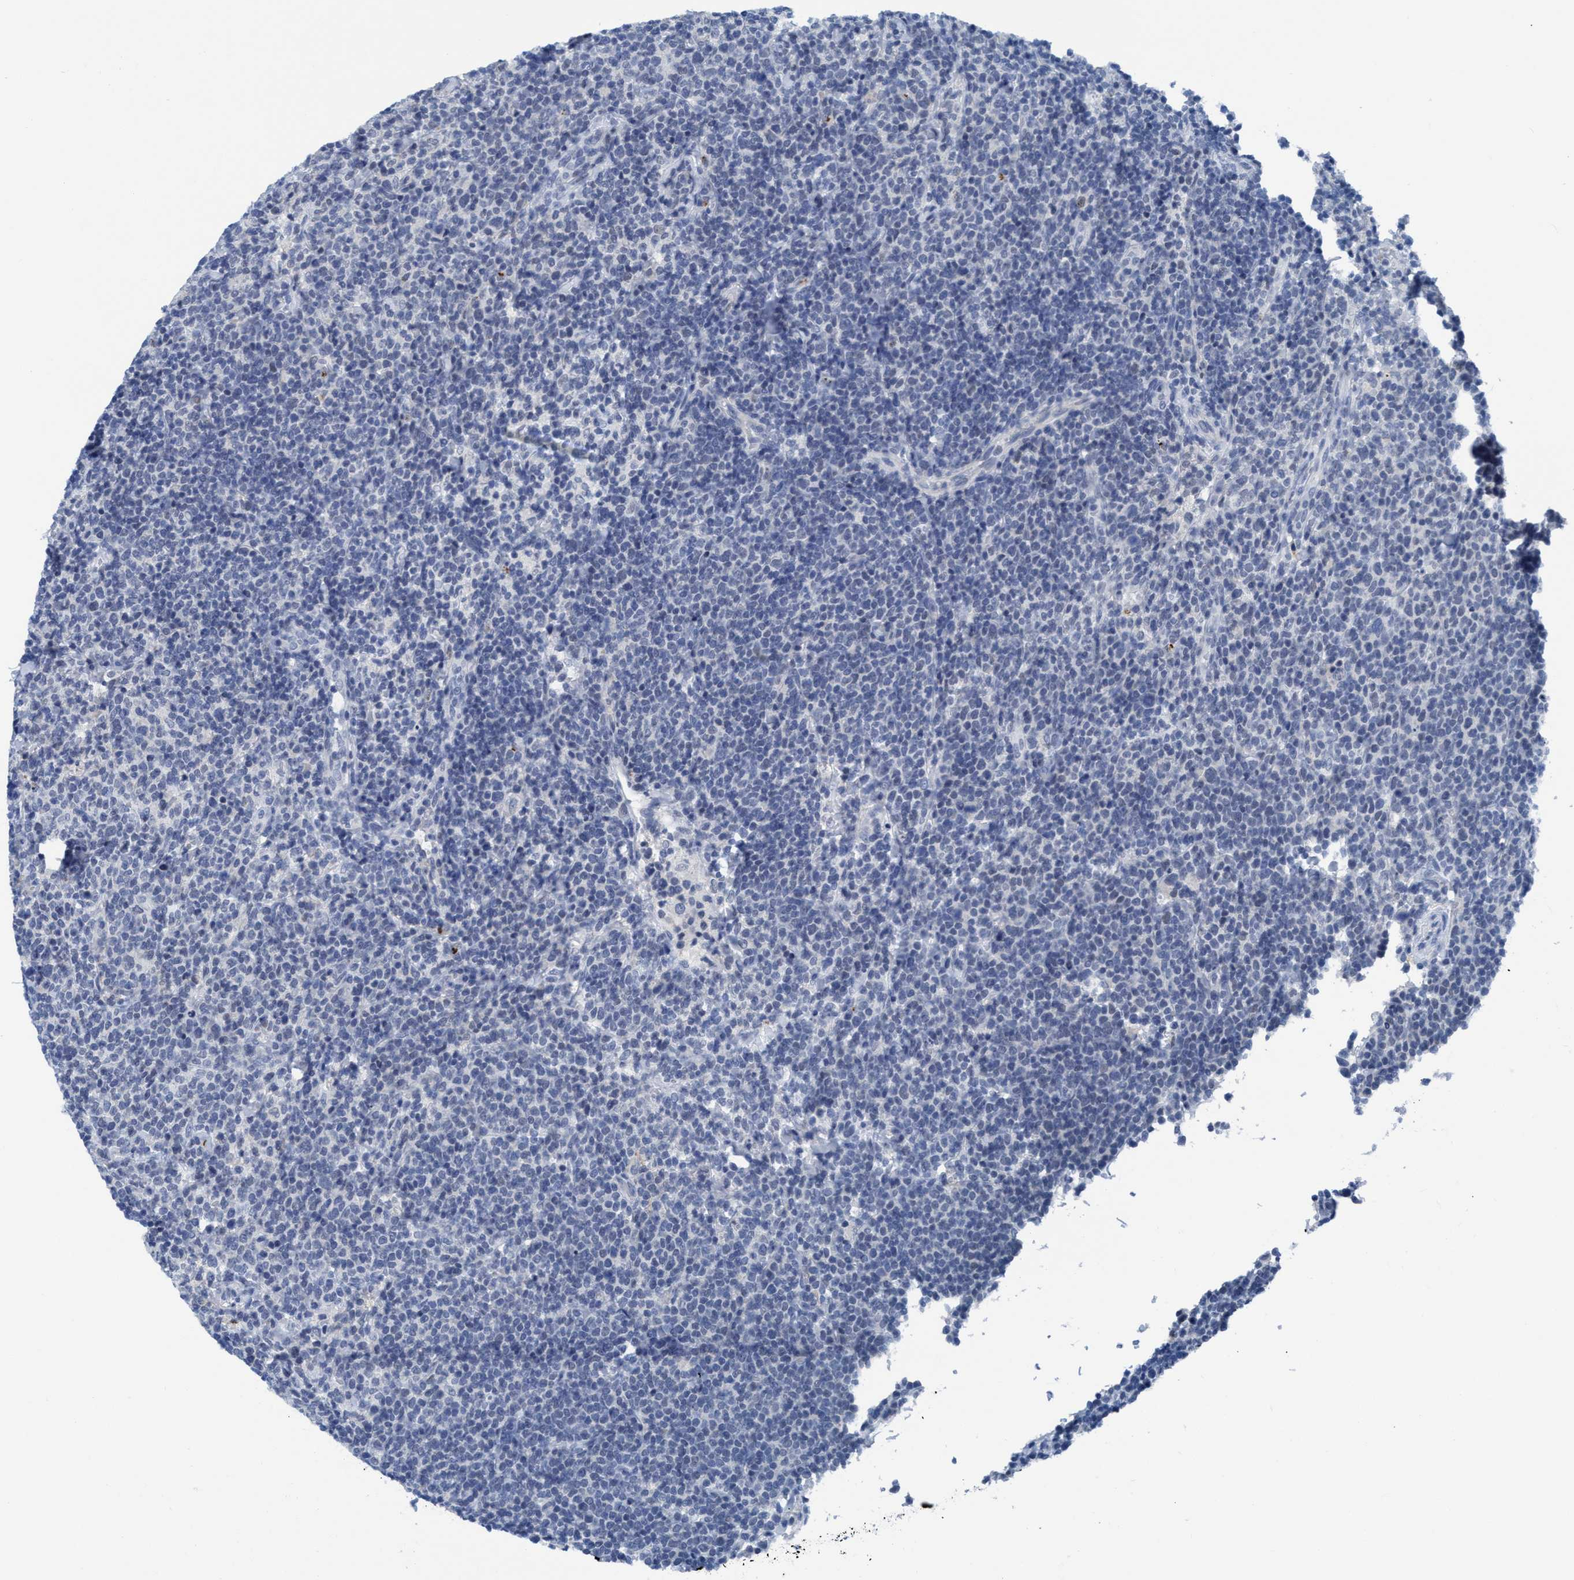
{"staining": {"intensity": "negative", "quantity": "none", "location": "none"}, "tissue": "lymphoma", "cell_type": "Tumor cells", "image_type": "cancer", "snomed": [{"axis": "morphology", "description": "Malignant lymphoma, non-Hodgkin's type, High grade"}, {"axis": "topography", "description": "Lymph node"}], "caption": "A high-resolution image shows immunohistochemistry (IHC) staining of lymphoma, which exhibits no significant positivity in tumor cells.", "gene": "DNAI1", "patient": {"sex": "male", "age": 61}}